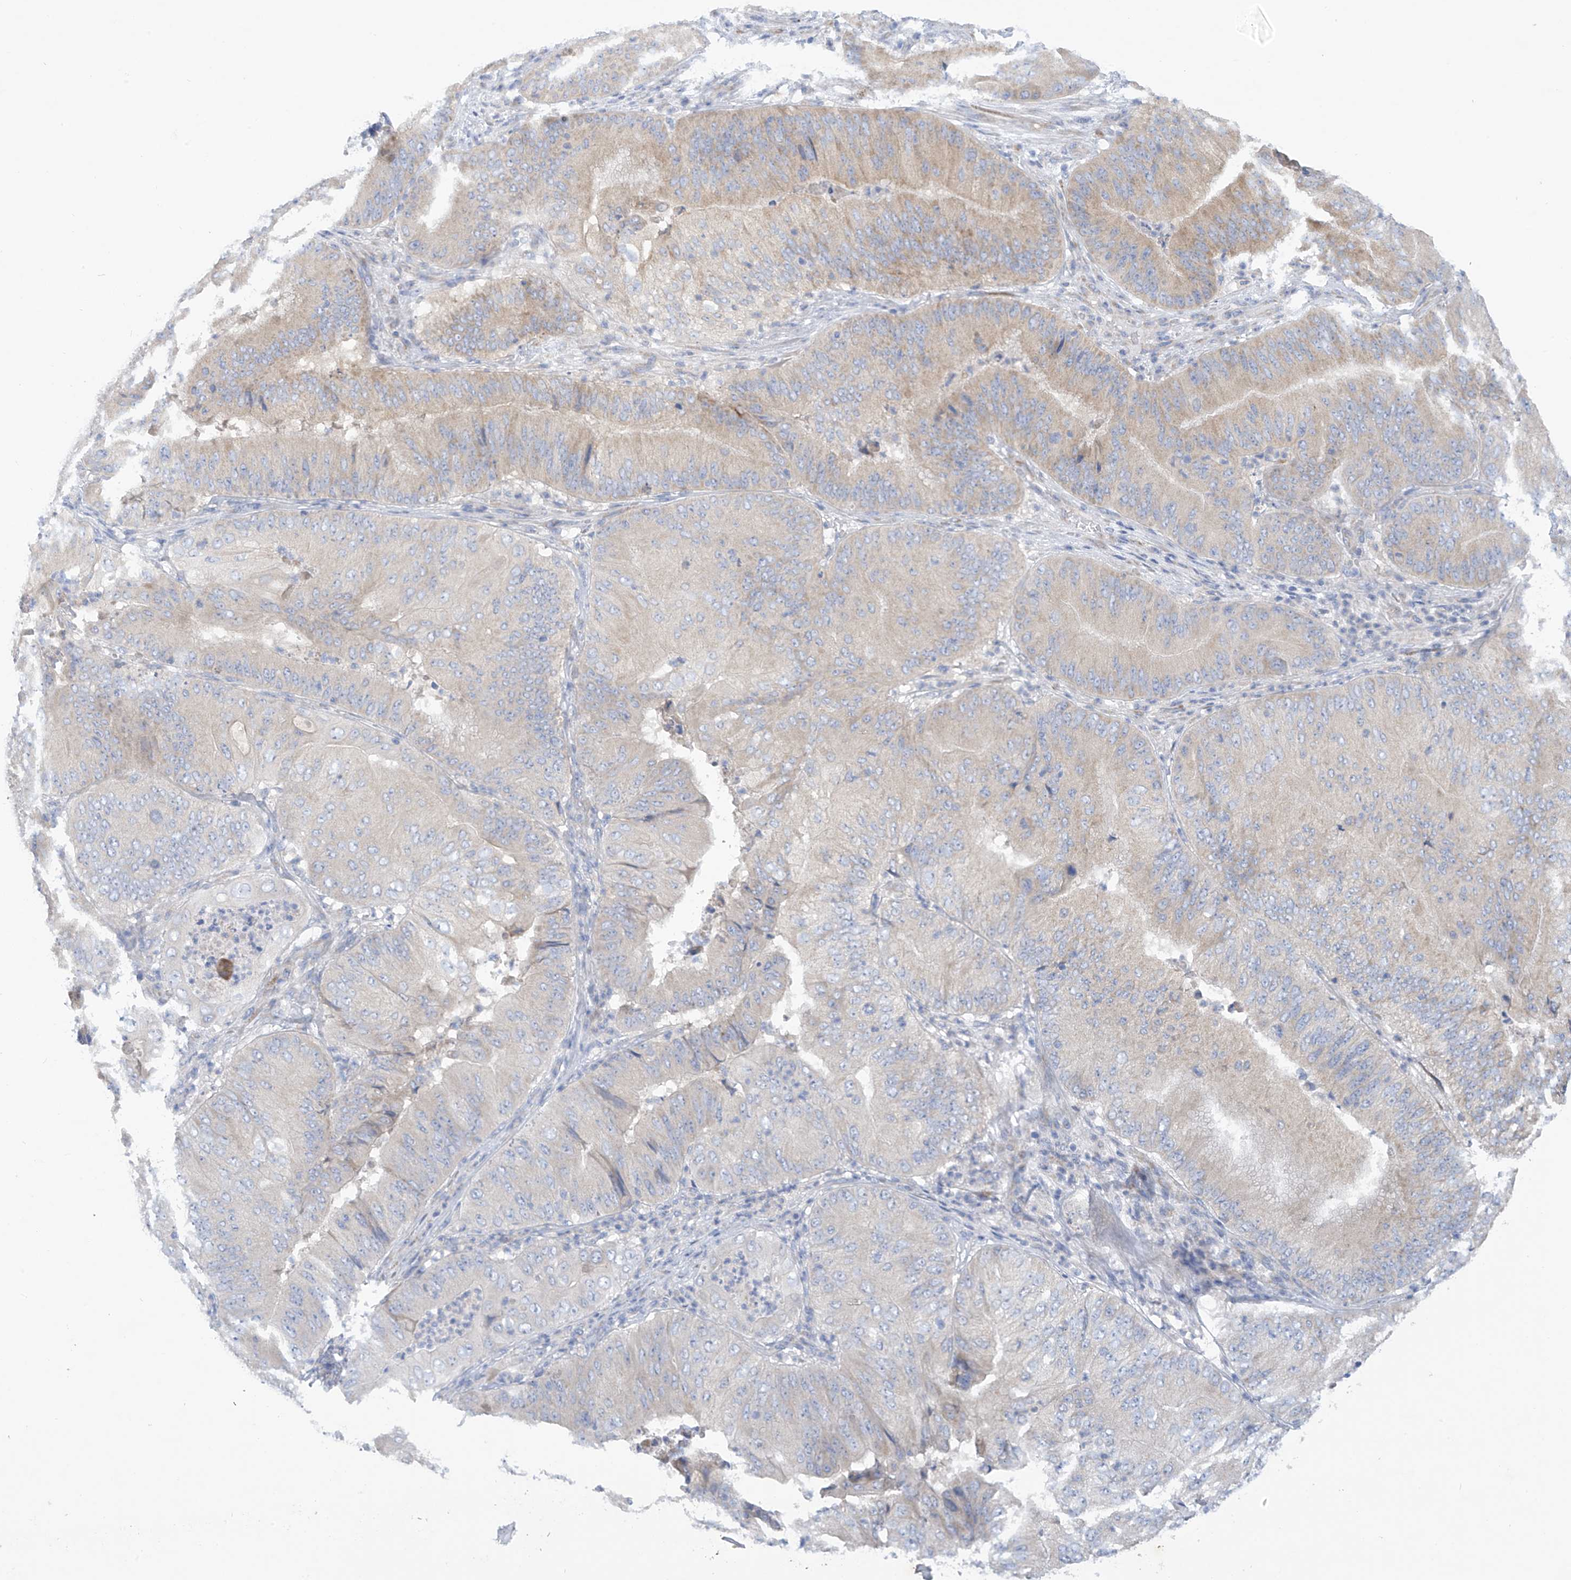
{"staining": {"intensity": "weak", "quantity": "25%-75%", "location": "cytoplasmic/membranous"}, "tissue": "pancreatic cancer", "cell_type": "Tumor cells", "image_type": "cancer", "snomed": [{"axis": "morphology", "description": "Adenocarcinoma, NOS"}, {"axis": "topography", "description": "Pancreas"}], "caption": "A high-resolution micrograph shows immunohistochemistry staining of adenocarcinoma (pancreatic), which shows weak cytoplasmic/membranous staining in about 25%-75% of tumor cells.", "gene": "TRMT2B", "patient": {"sex": "female", "age": 77}}